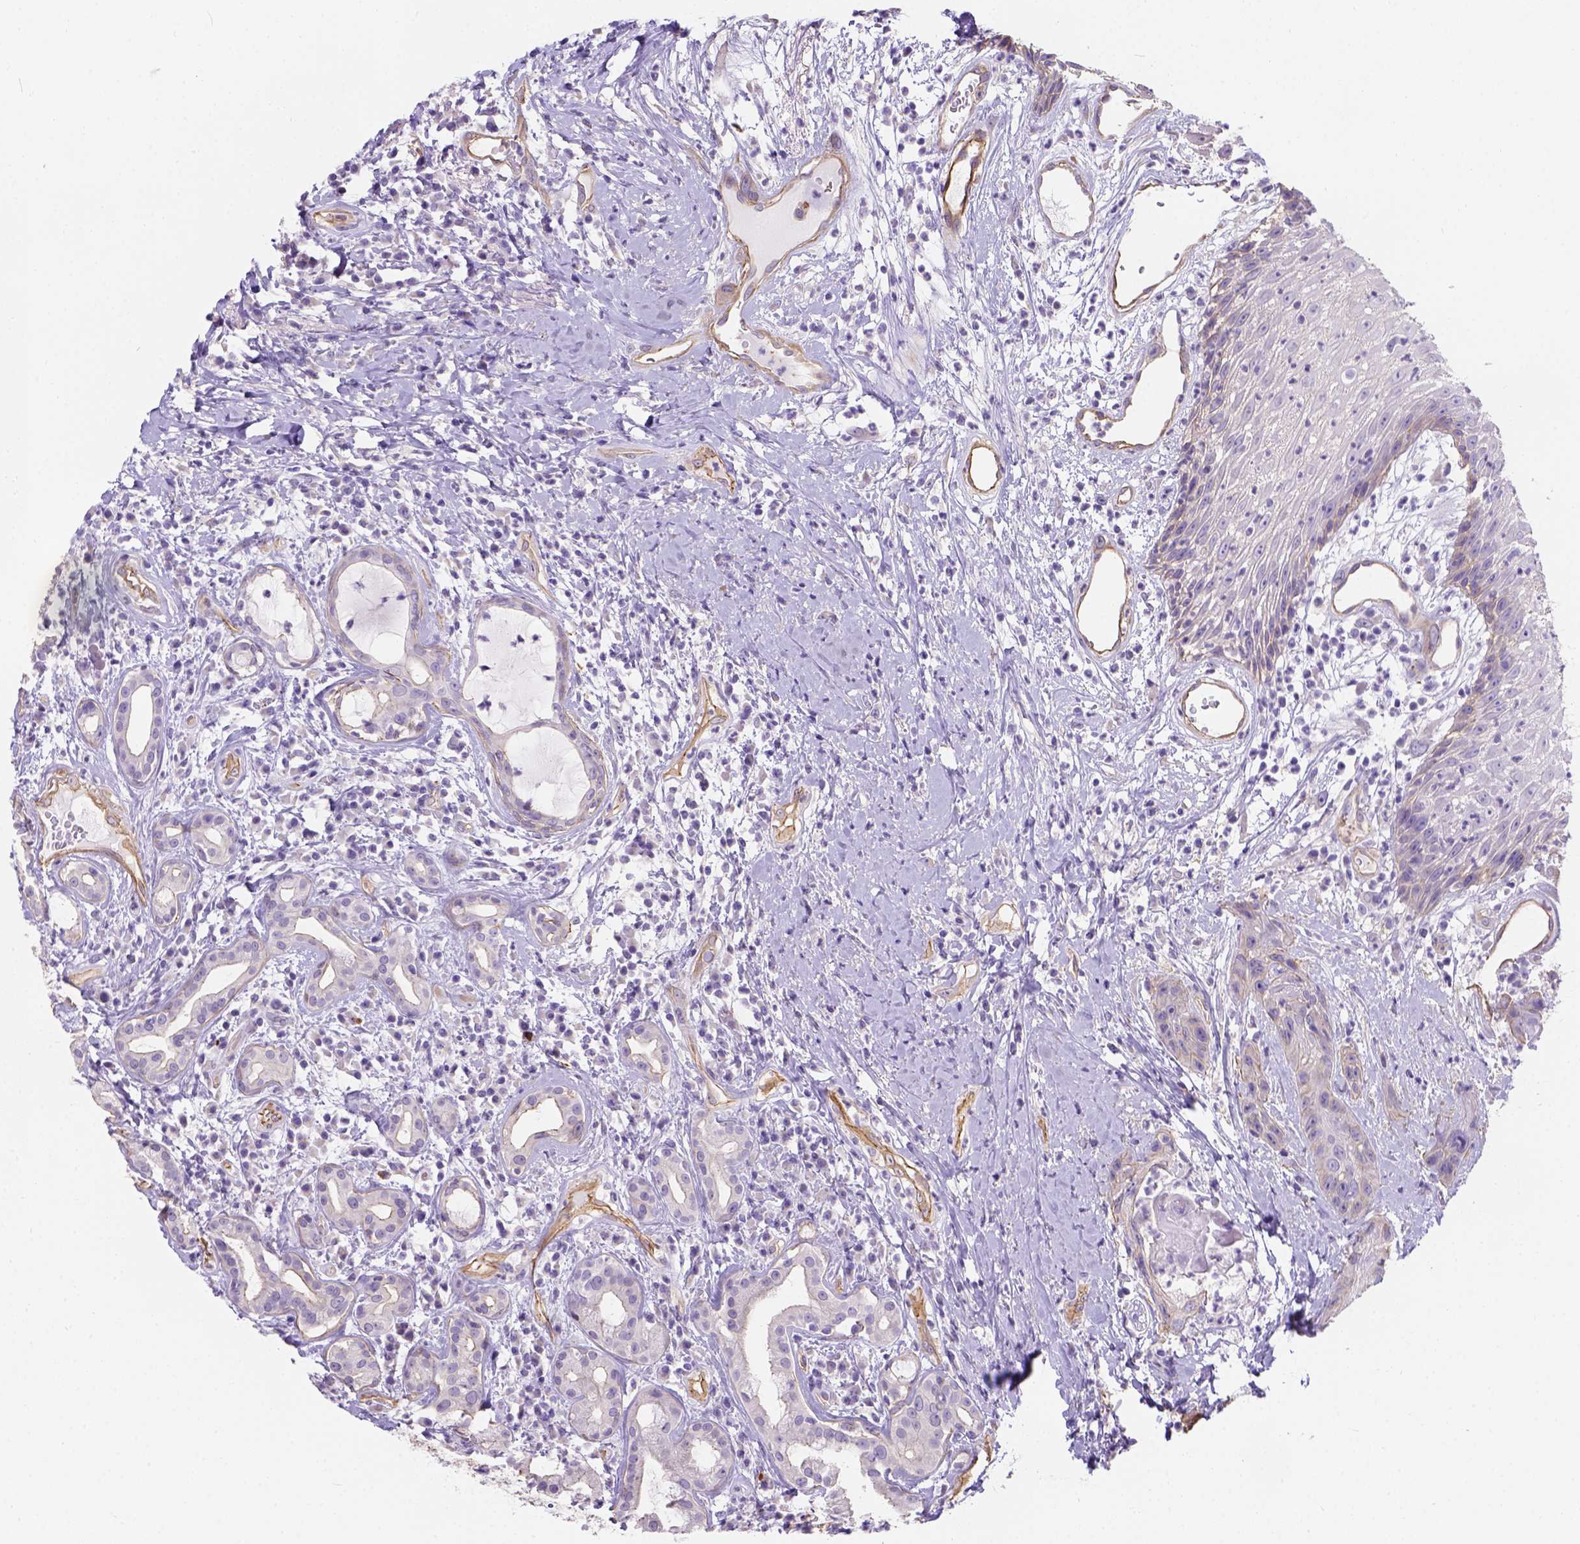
{"staining": {"intensity": "weak", "quantity": "<25%", "location": "cytoplasmic/membranous"}, "tissue": "head and neck cancer", "cell_type": "Tumor cells", "image_type": "cancer", "snomed": [{"axis": "morphology", "description": "Squamous cell carcinoma, NOS"}, {"axis": "topography", "description": "Head-Neck"}], "caption": "An image of head and neck cancer stained for a protein reveals no brown staining in tumor cells.", "gene": "PHF7", "patient": {"sex": "male", "age": 57}}